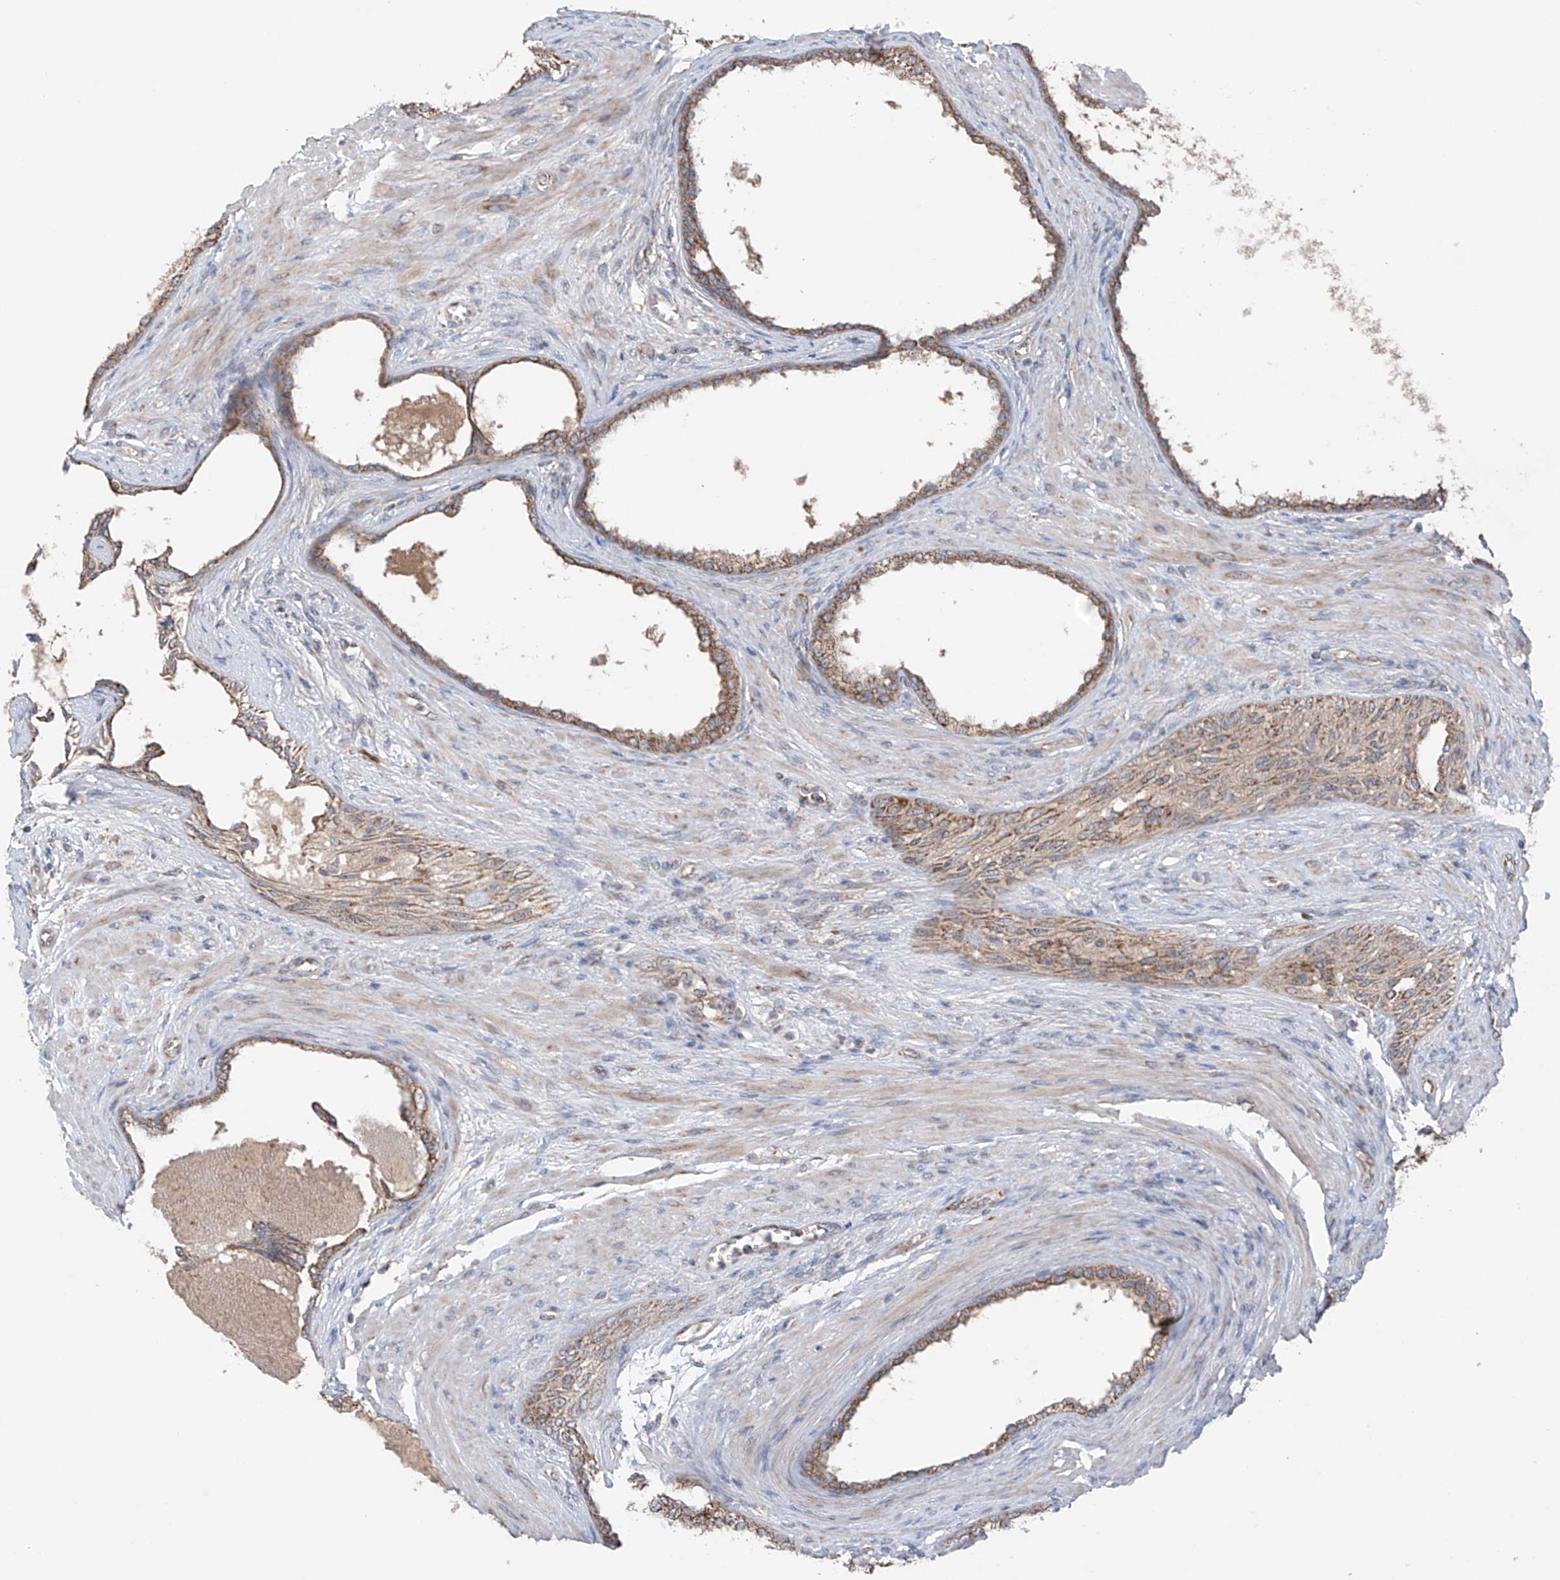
{"staining": {"intensity": "weak", "quantity": ">75%", "location": "cytoplasmic/membranous"}, "tissue": "prostate cancer", "cell_type": "Tumor cells", "image_type": "cancer", "snomed": [{"axis": "morphology", "description": "Normal tissue, NOS"}, {"axis": "morphology", "description": "Adenocarcinoma, Low grade"}, {"axis": "topography", "description": "Prostate"}, {"axis": "topography", "description": "Peripheral nerve tissue"}], "caption": "This histopathology image shows immunohistochemistry staining of prostate cancer (adenocarcinoma (low-grade)), with low weak cytoplasmic/membranous expression in about >75% of tumor cells.", "gene": "SAMD3", "patient": {"sex": "male", "age": 71}}